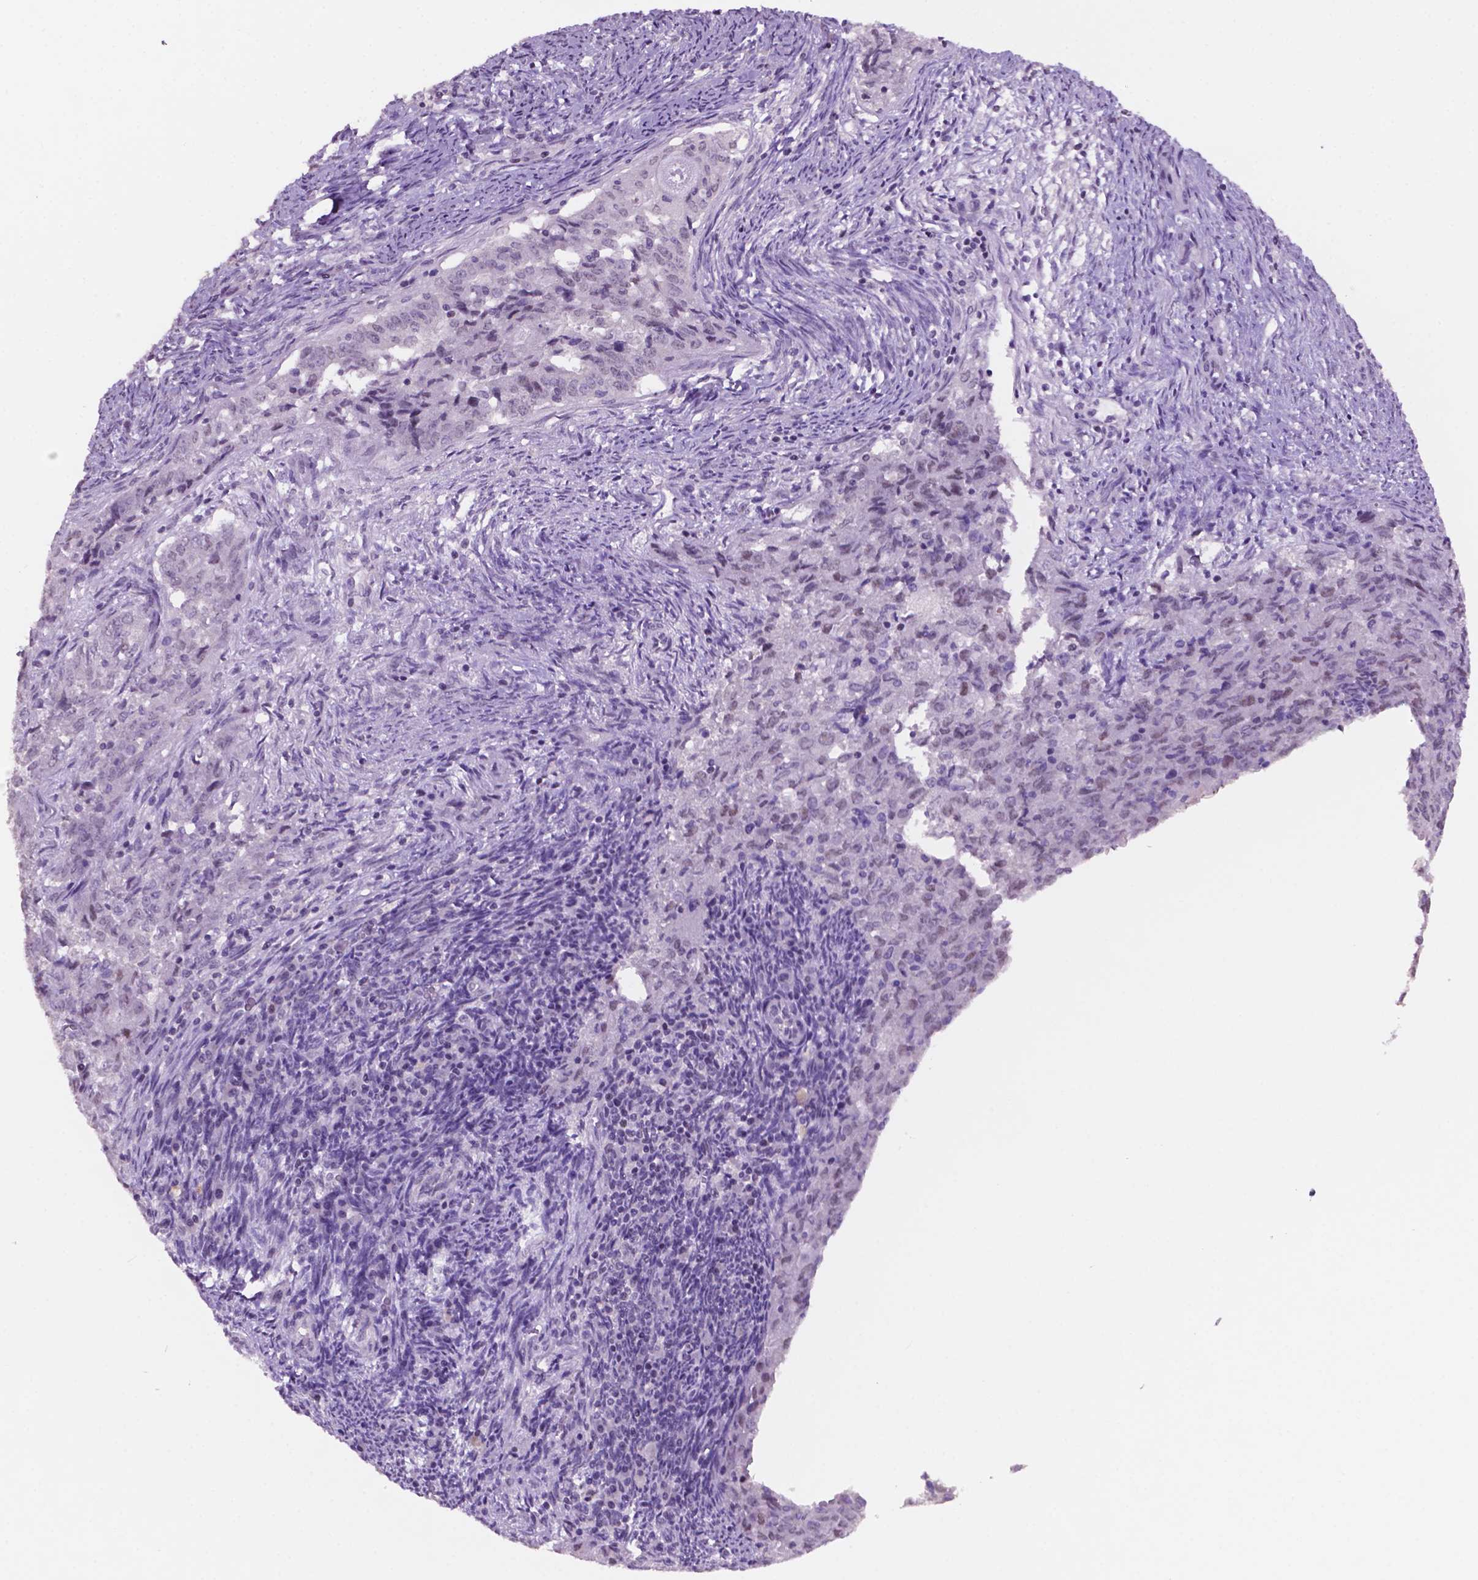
{"staining": {"intensity": "negative", "quantity": "none", "location": "none"}, "tissue": "endometrial cancer", "cell_type": "Tumor cells", "image_type": "cancer", "snomed": [{"axis": "morphology", "description": "Adenocarcinoma, NOS"}, {"axis": "topography", "description": "Endometrium"}], "caption": "Immunohistochemical staining of adenocarcinoma (endometrial) reveals no significant expression in tumor cells.", "gene": "NCOR1", "patient": {"sex": "female", "age": 72}}